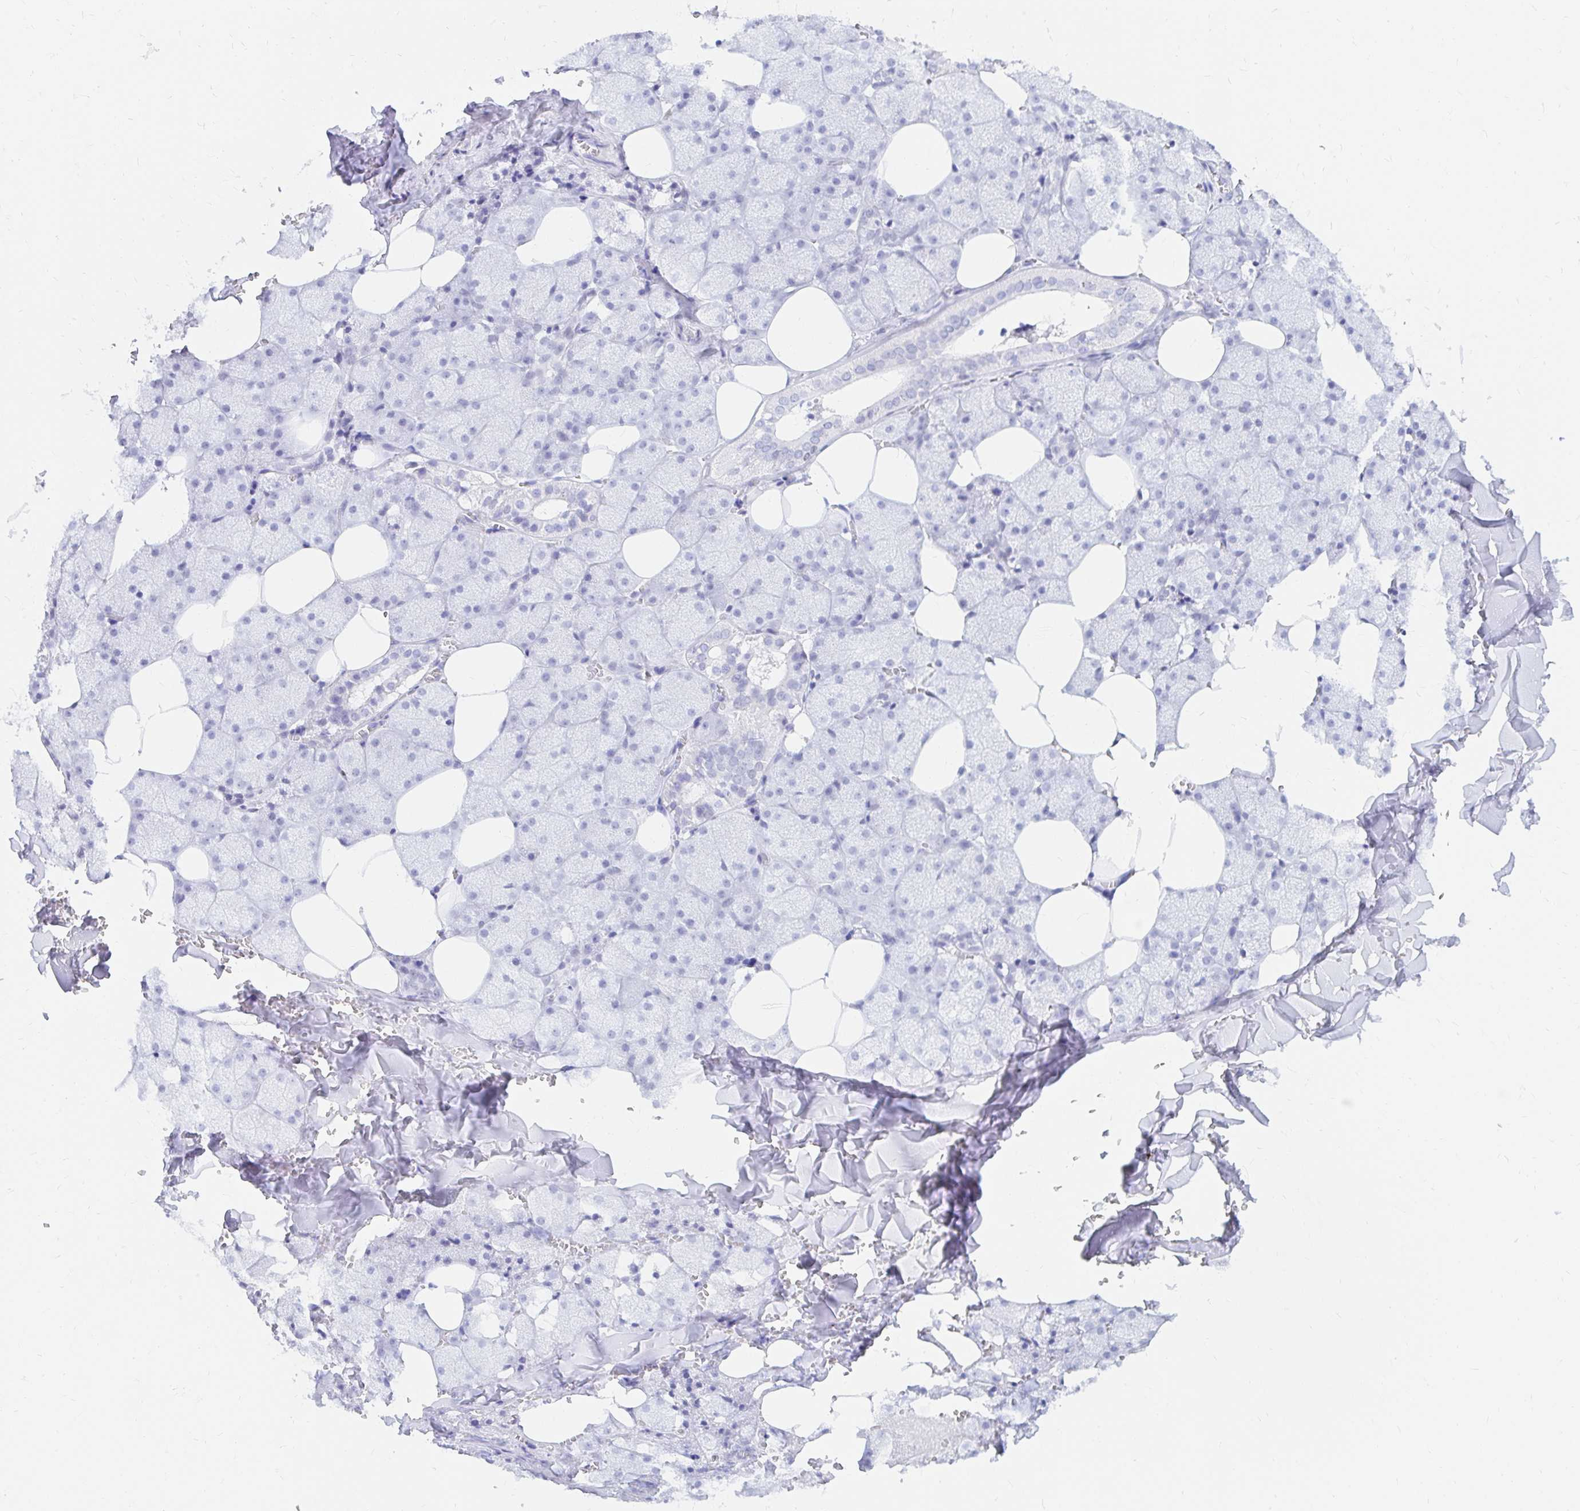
{"staining": {"intensity": "negative", "quantity": "none", "location": "none"}, "tissue": "salivary gland", "cell_type": "Glandular cells", "image_type": "normal", "snomed": [{"axis": "morphology", "description": "Normal tissue, NOS"}, {"axis": "topography", "description": "Salivary gland"}, {"axis": "topography", "description": "Peripheral nerve tissue"}], "caption": "Immunohistochemical staining of unremarkable salivary gland demonstrates no significant expression in glandular cells.", "gene": "OR6T1", "patient": {"sex": "male", "age": 38}}